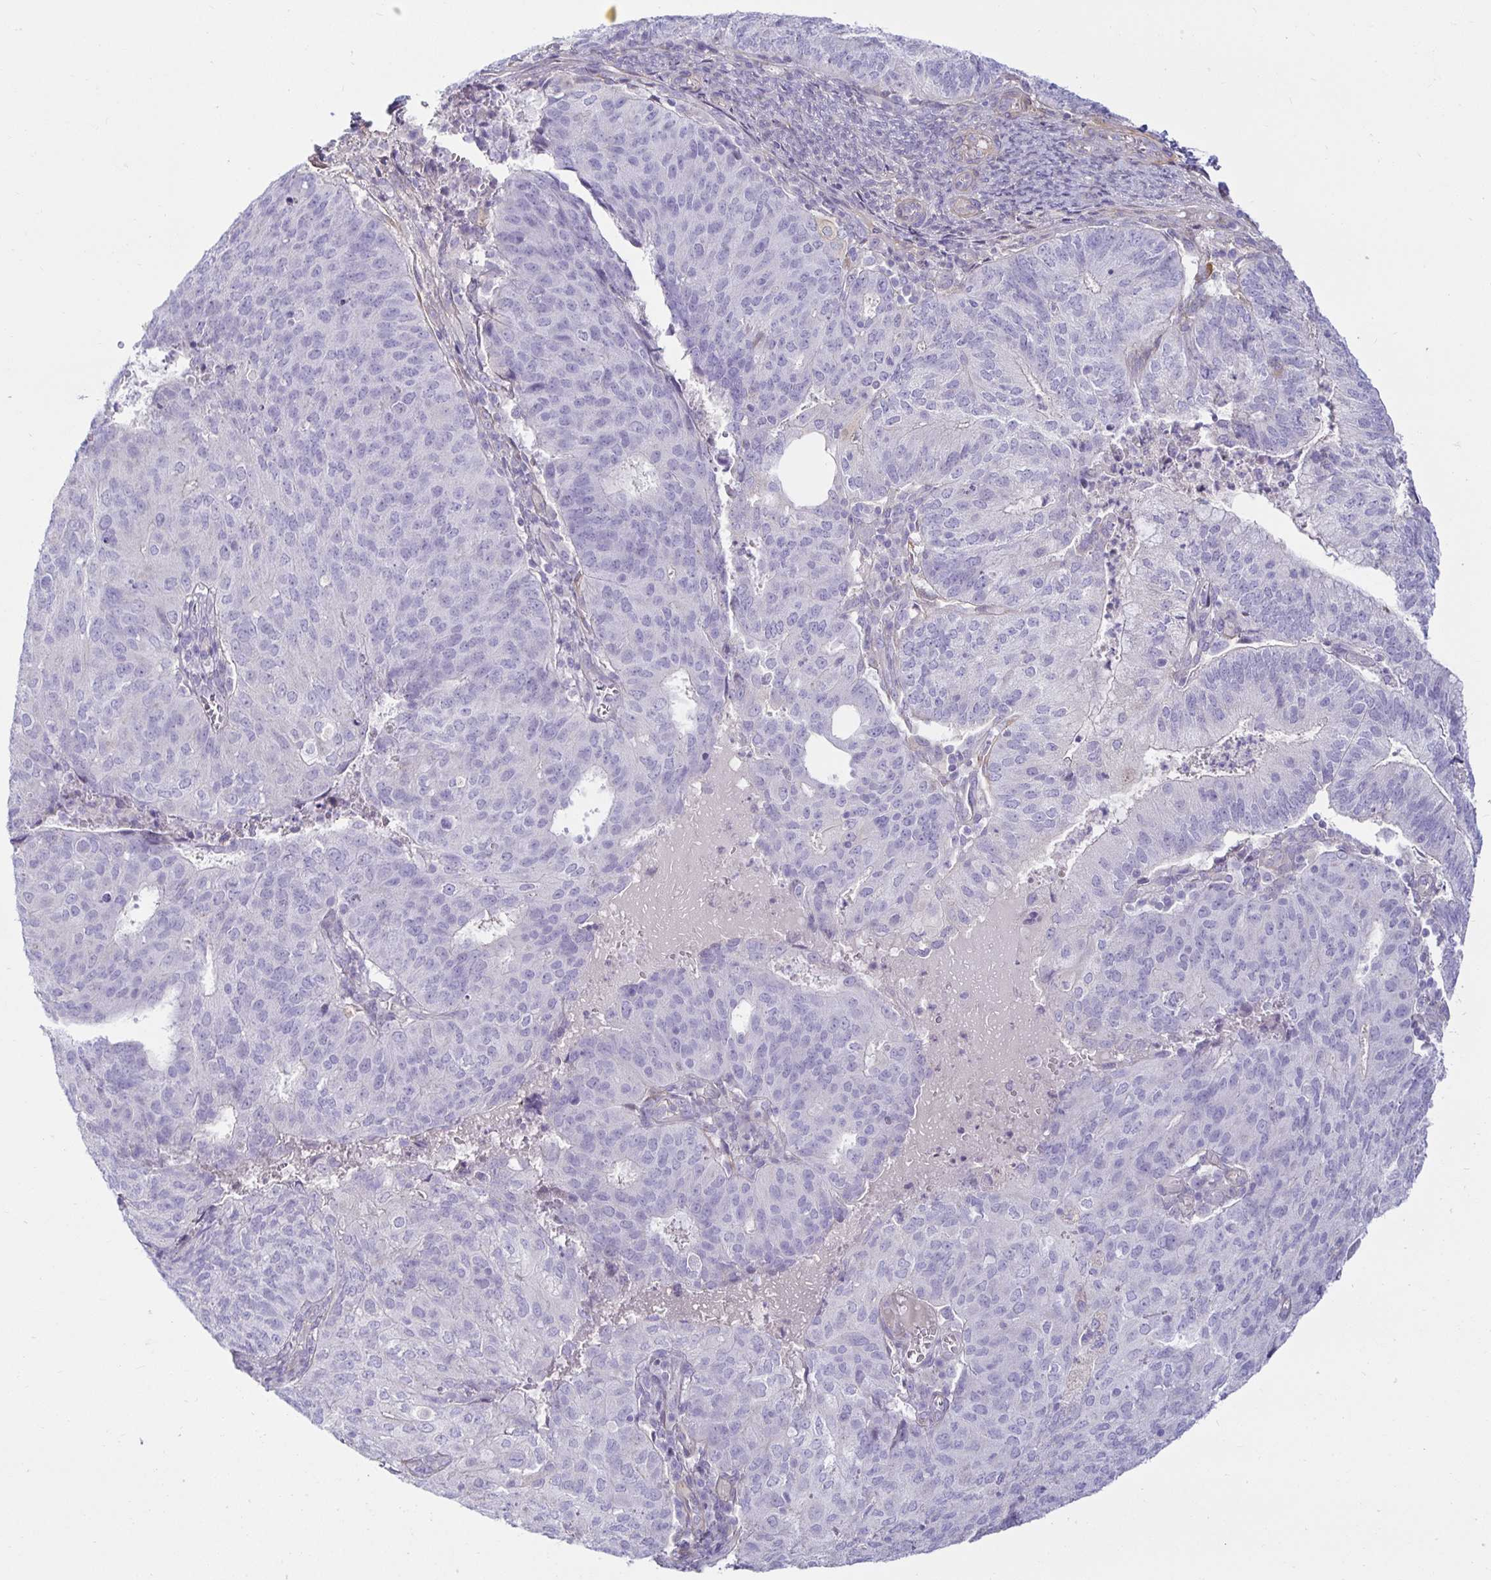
{"staining": {"intensity": "negative", "quantity": "none", "location": "none"}, "tissue": "endometrial cancer", "cell_type": "Tumor cells", "image_type": "cancer", "snomed": [{"axis": "morphology", "description": "Adenocarcinoma, NOS"}, {"axis": "topography", "description": "Endometrium"}], "caption": "High magnification brightfield microscopy of endometrial adenocarcinoma stained with DAB (brown) and counterstained with hematoxylin (blue): tumor cells show no significant staining. (DAB (3,3'-diaminobenzidine) IHC visualized using brightfield microscopy, high magnification).", "gene": "SPAG4", "patient": {"sex": "female", "age": 82}}